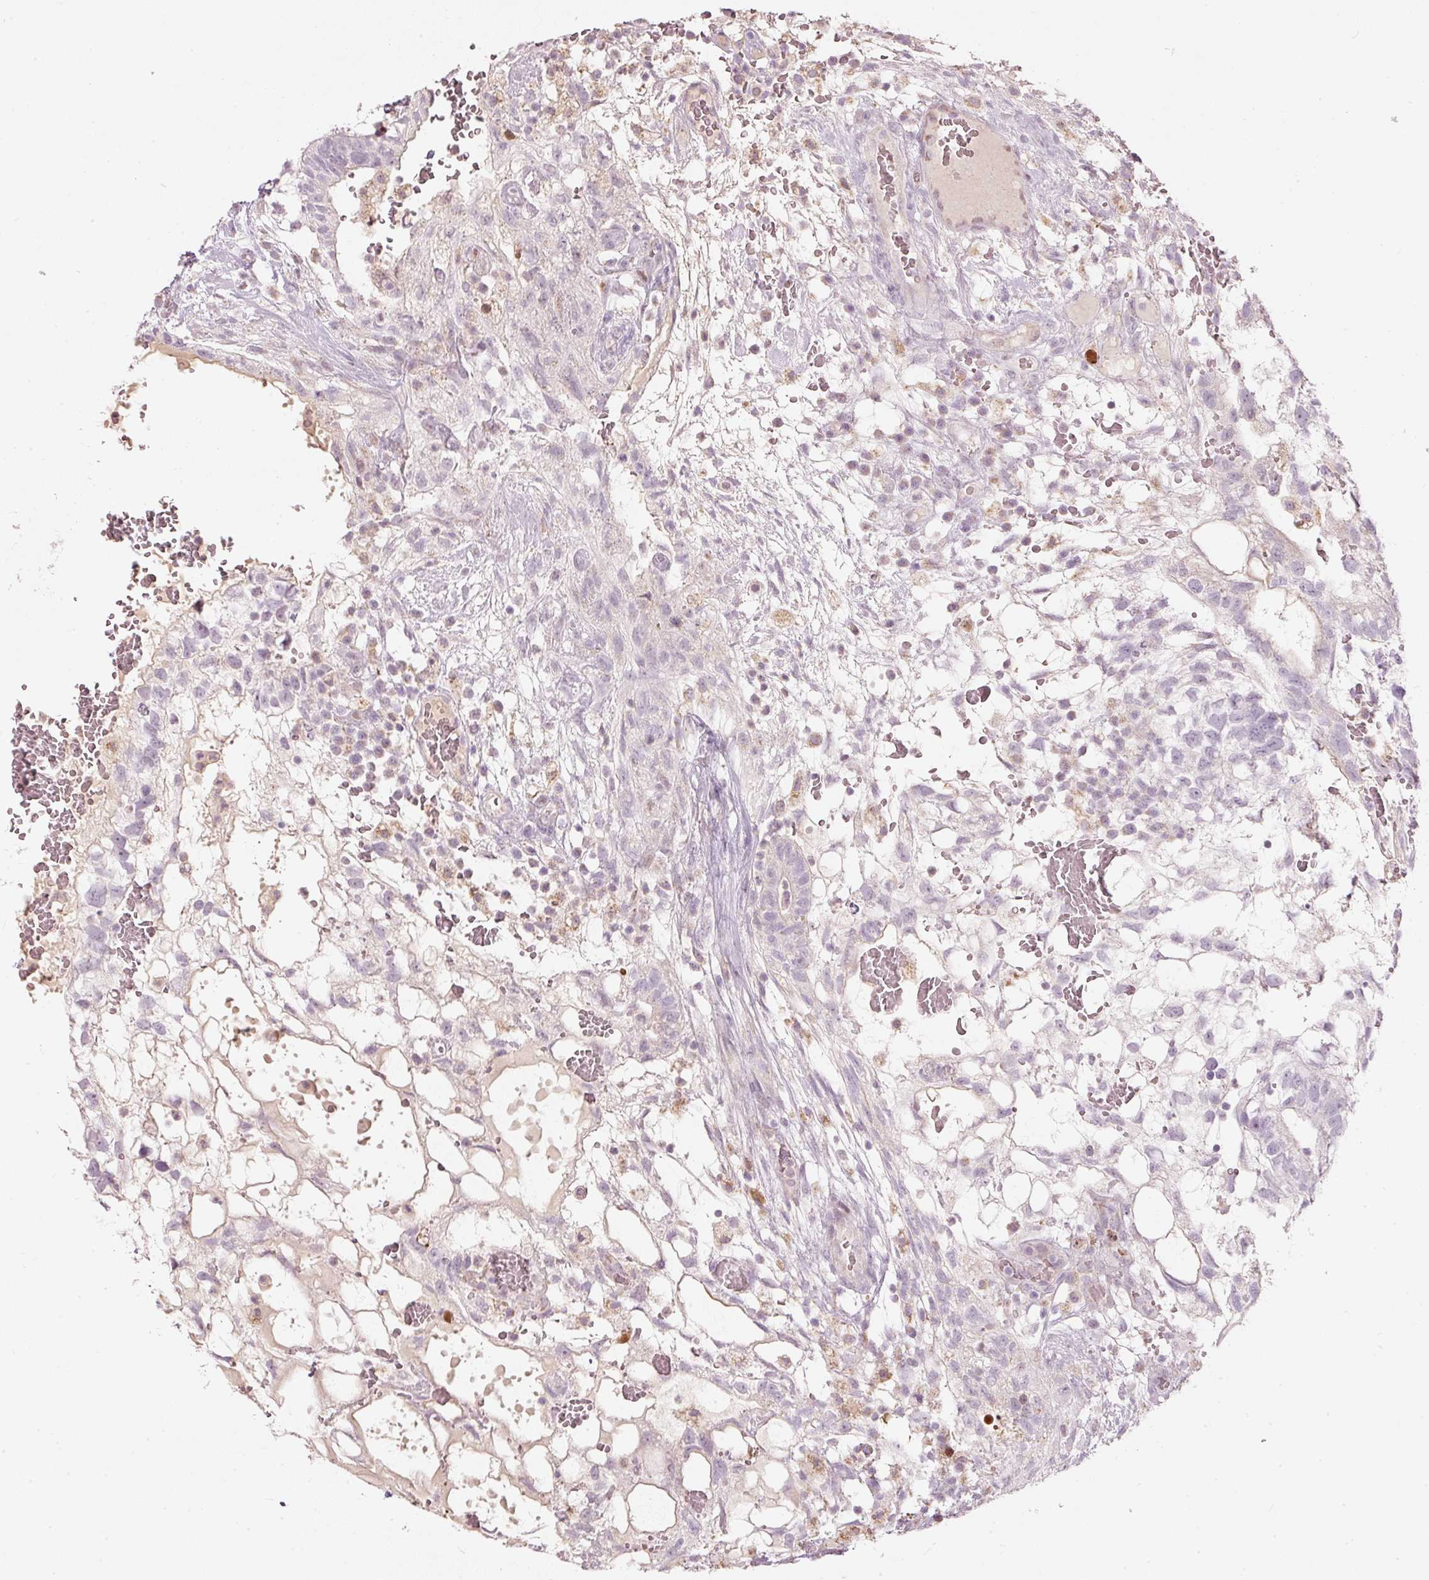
{"staining": {"intensity": "negative", "quantity": "none", "location": "none"}, "tissue": "testis cancer", "cell_type": "Tumor cells", "image_type": "cancer", "snomed": [{"axis": "morphology", "description": "Normal tissue, NOS"}, {"axis": "morphology", "description": "Carcinoma, Embryonal, NOS"}, {"axis": "topography", "description": "Testis"}], "caption": "Protein analysis of testis embryonal carcinoma demonstrates no significant staining in tumor cells.", "gene": "RNF39", "patient": {"sex": "male", "age": 32}}